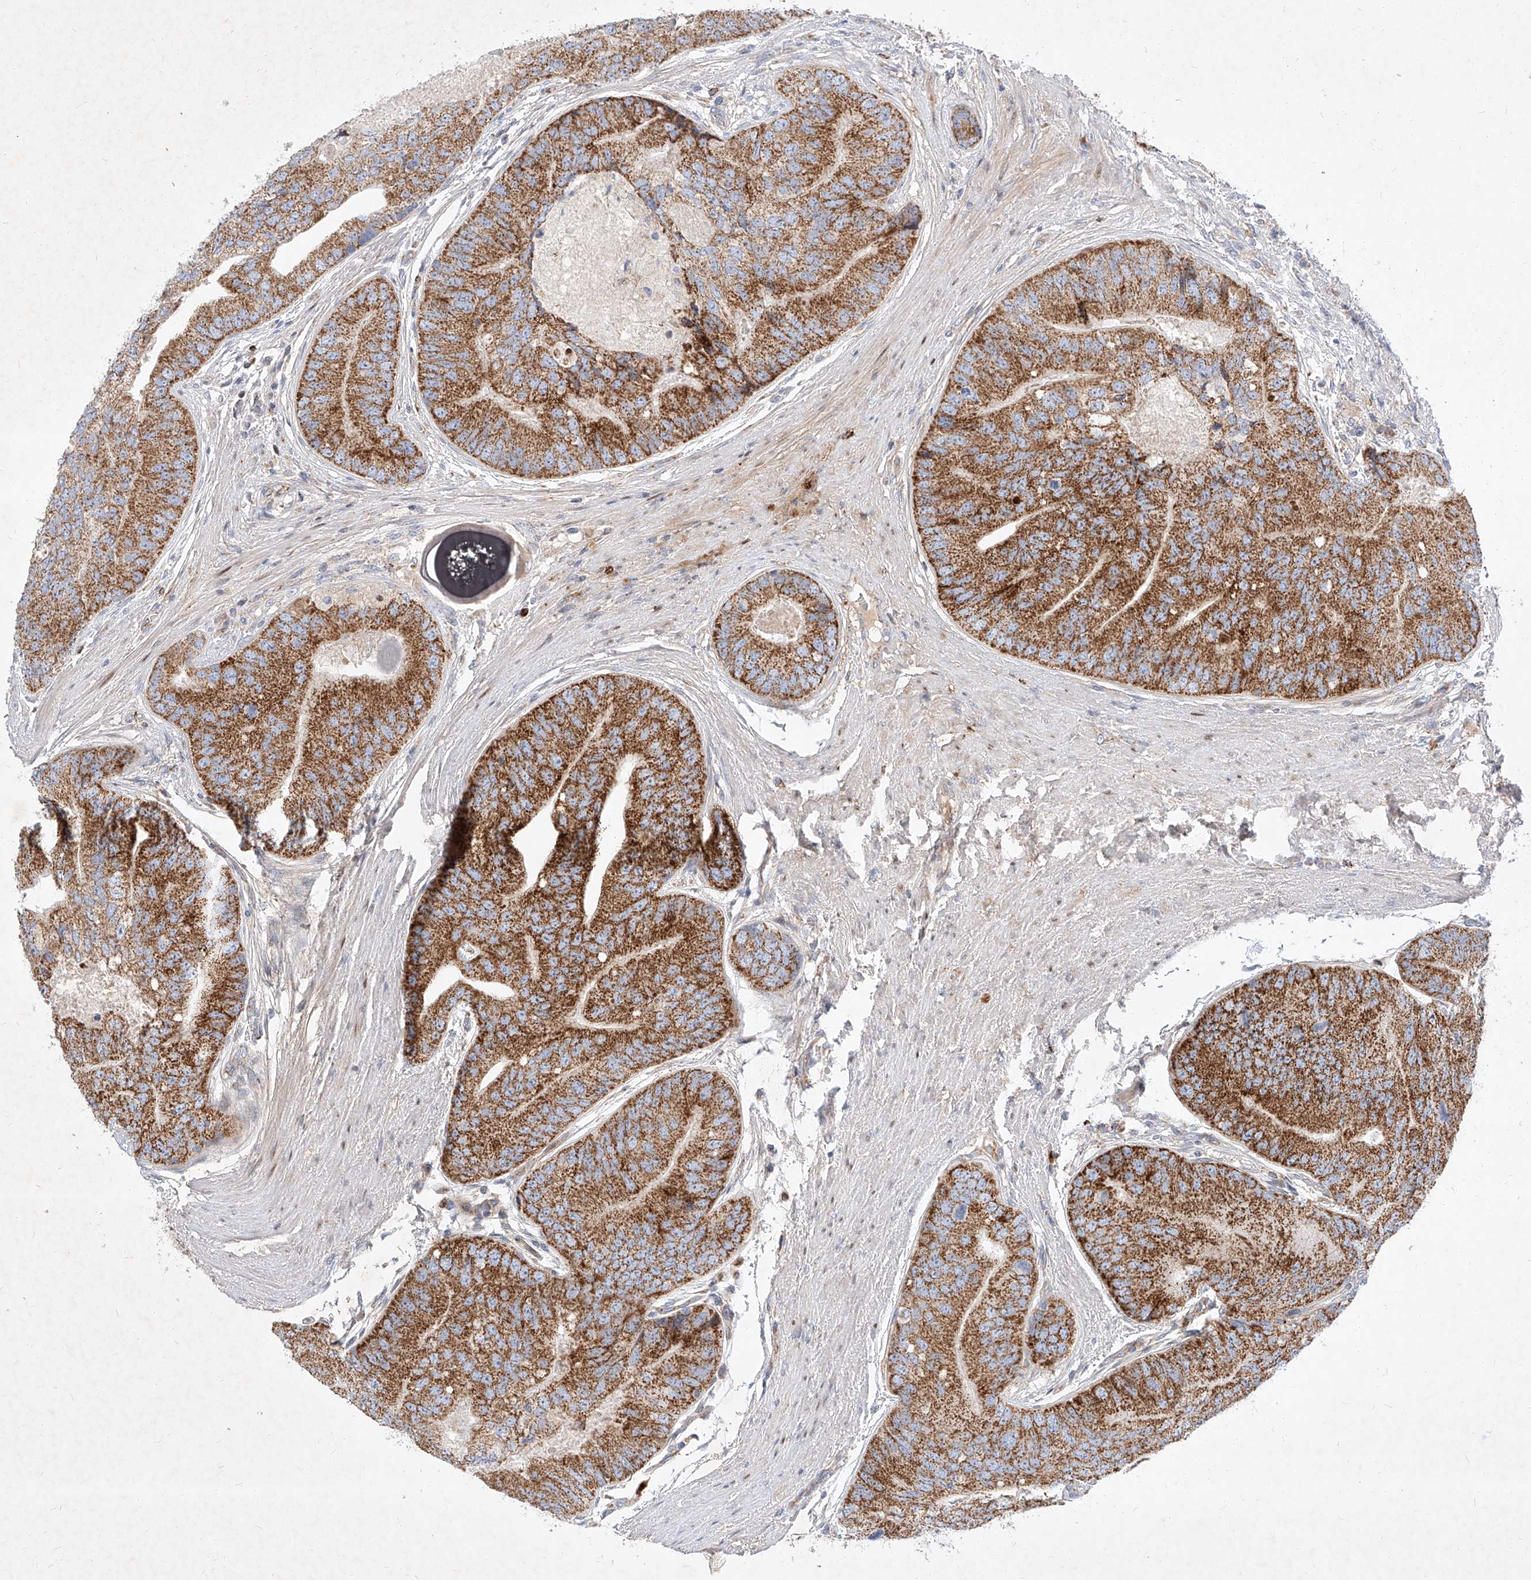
{"staining": {"intensity": "strong", "quantity": ">75%", "location": "cytoplasmic/membranous"}, "tissue": "prostate cancer", "cell_type": "Tumor cells", "image_type": "cancer", "snomed": [{"axis": "morphology", "description": "Adenocarcinoma, High grade"}, {"axis": "topography", "description": "Prostate"}], "caption": "IHC of prostate high-grade adenocarcinoma reveals high levels of strong cytoplasmic/membranous staining in approximately >75% of tumor cells. The protein is shown in brown color, while the nuclei are stained blue.", "gene": "OSGEPL1", "patient": {"sex": "male", "age": 70}}